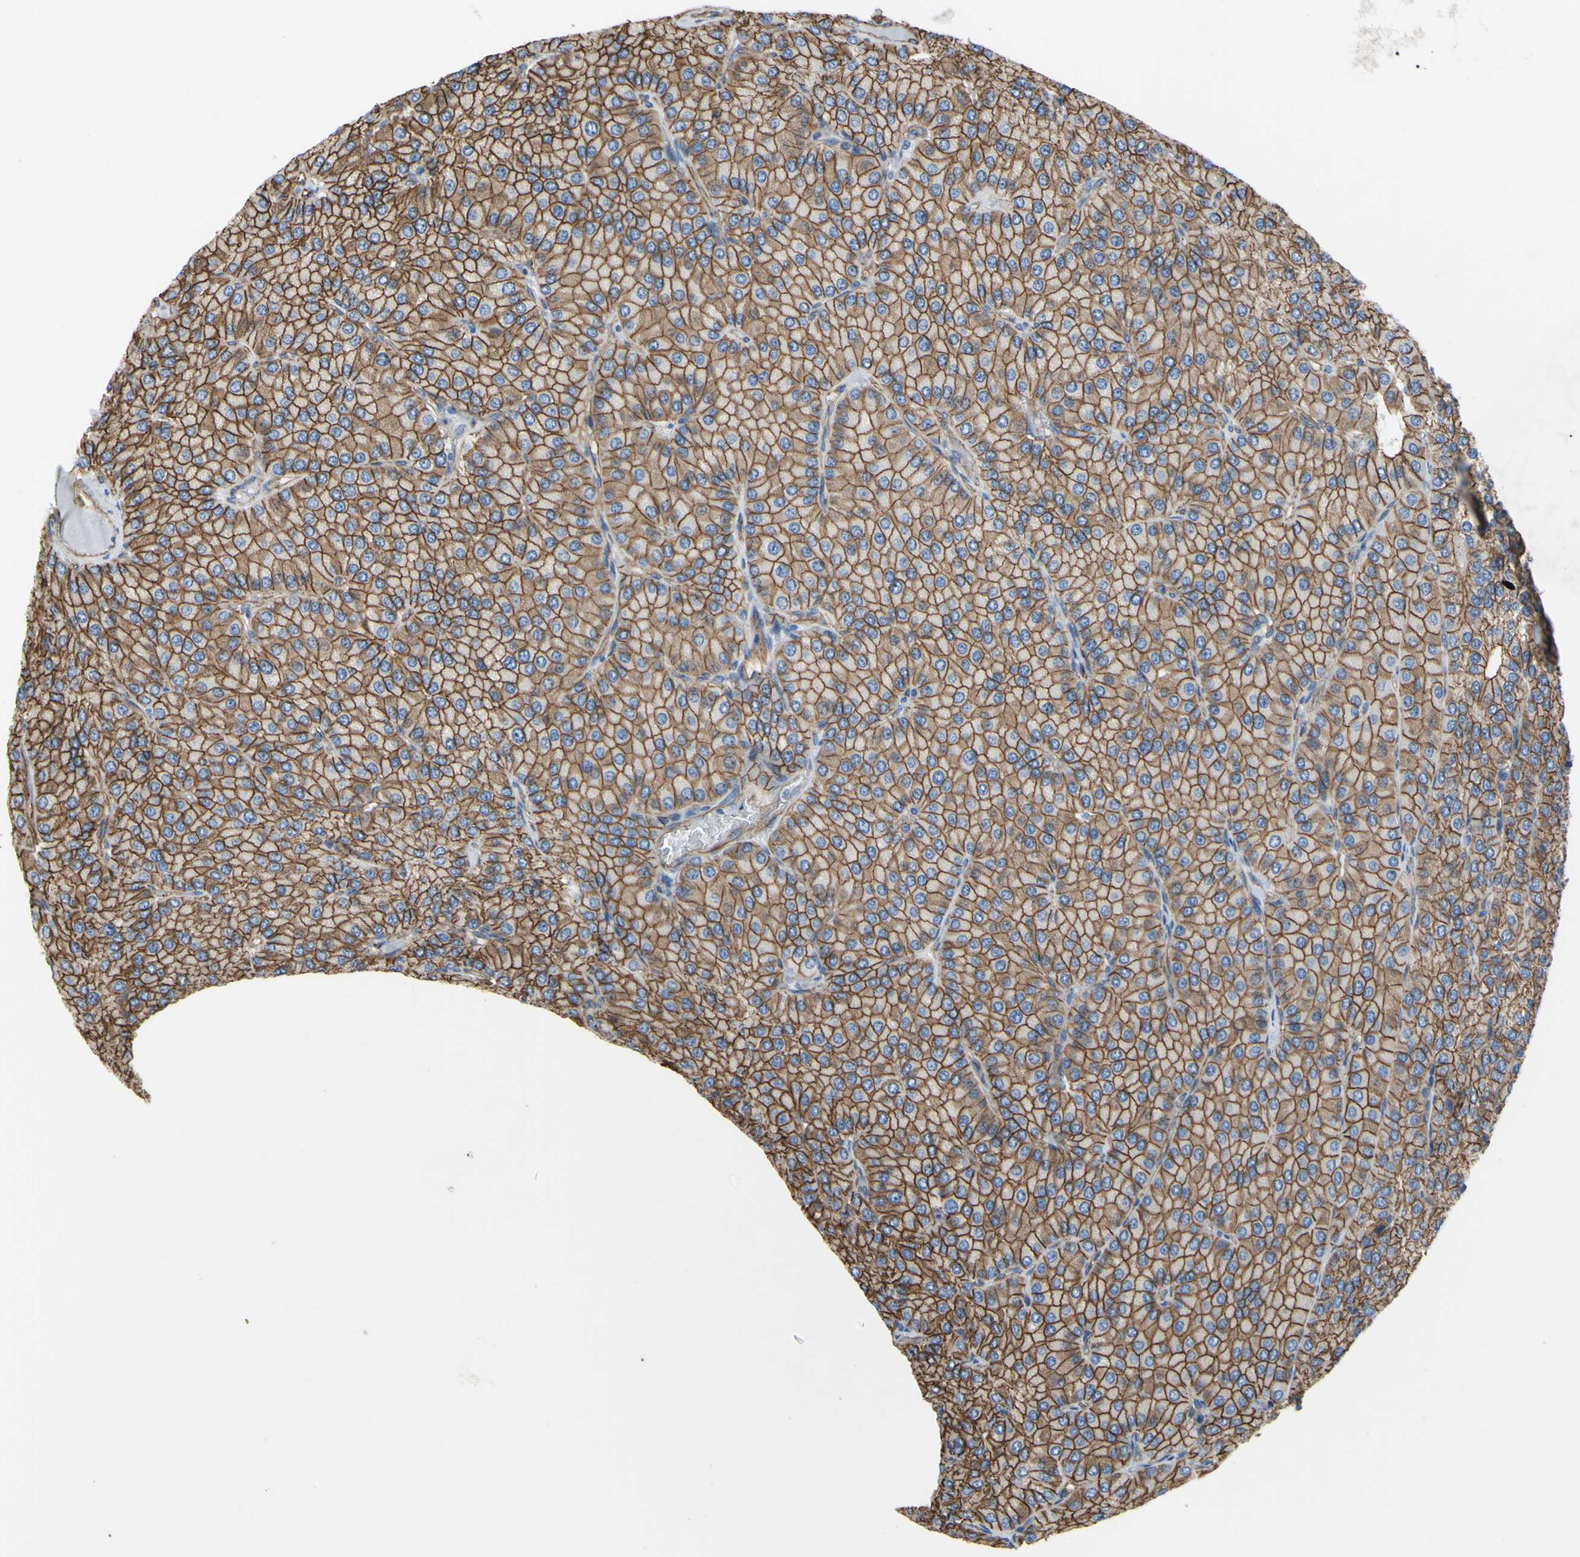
{"staining": {"intensity": "strong", "quantity": ">75%", "location": "cytoplasmic/membranous"}, "tissue": "parathyroid gland", "cell_type": "Glandular cells", "image_type": "normal", "snomed": [{"axis": "morphology", "description": "Normal tissue, NOS"}, {"axis": "morphology", "description": "Adenoma, NOS"}, {"axis": "topography", "description": "Parathyroid gland"}], "caption": "High-power microscopy captured an IHC photomicrograph of benign parathyroid gland, revealing strong cytoplasmic/membranous positivity in about >75% of glandular cells. The protein is stained brown, and the nuclei are stained in blue (DAB (3,3'-diaminobenzidine) IHC with brightfield microscopy, high magnification).", "gene": "TPBG", "patient": {"sex": "female", "age": 86}}